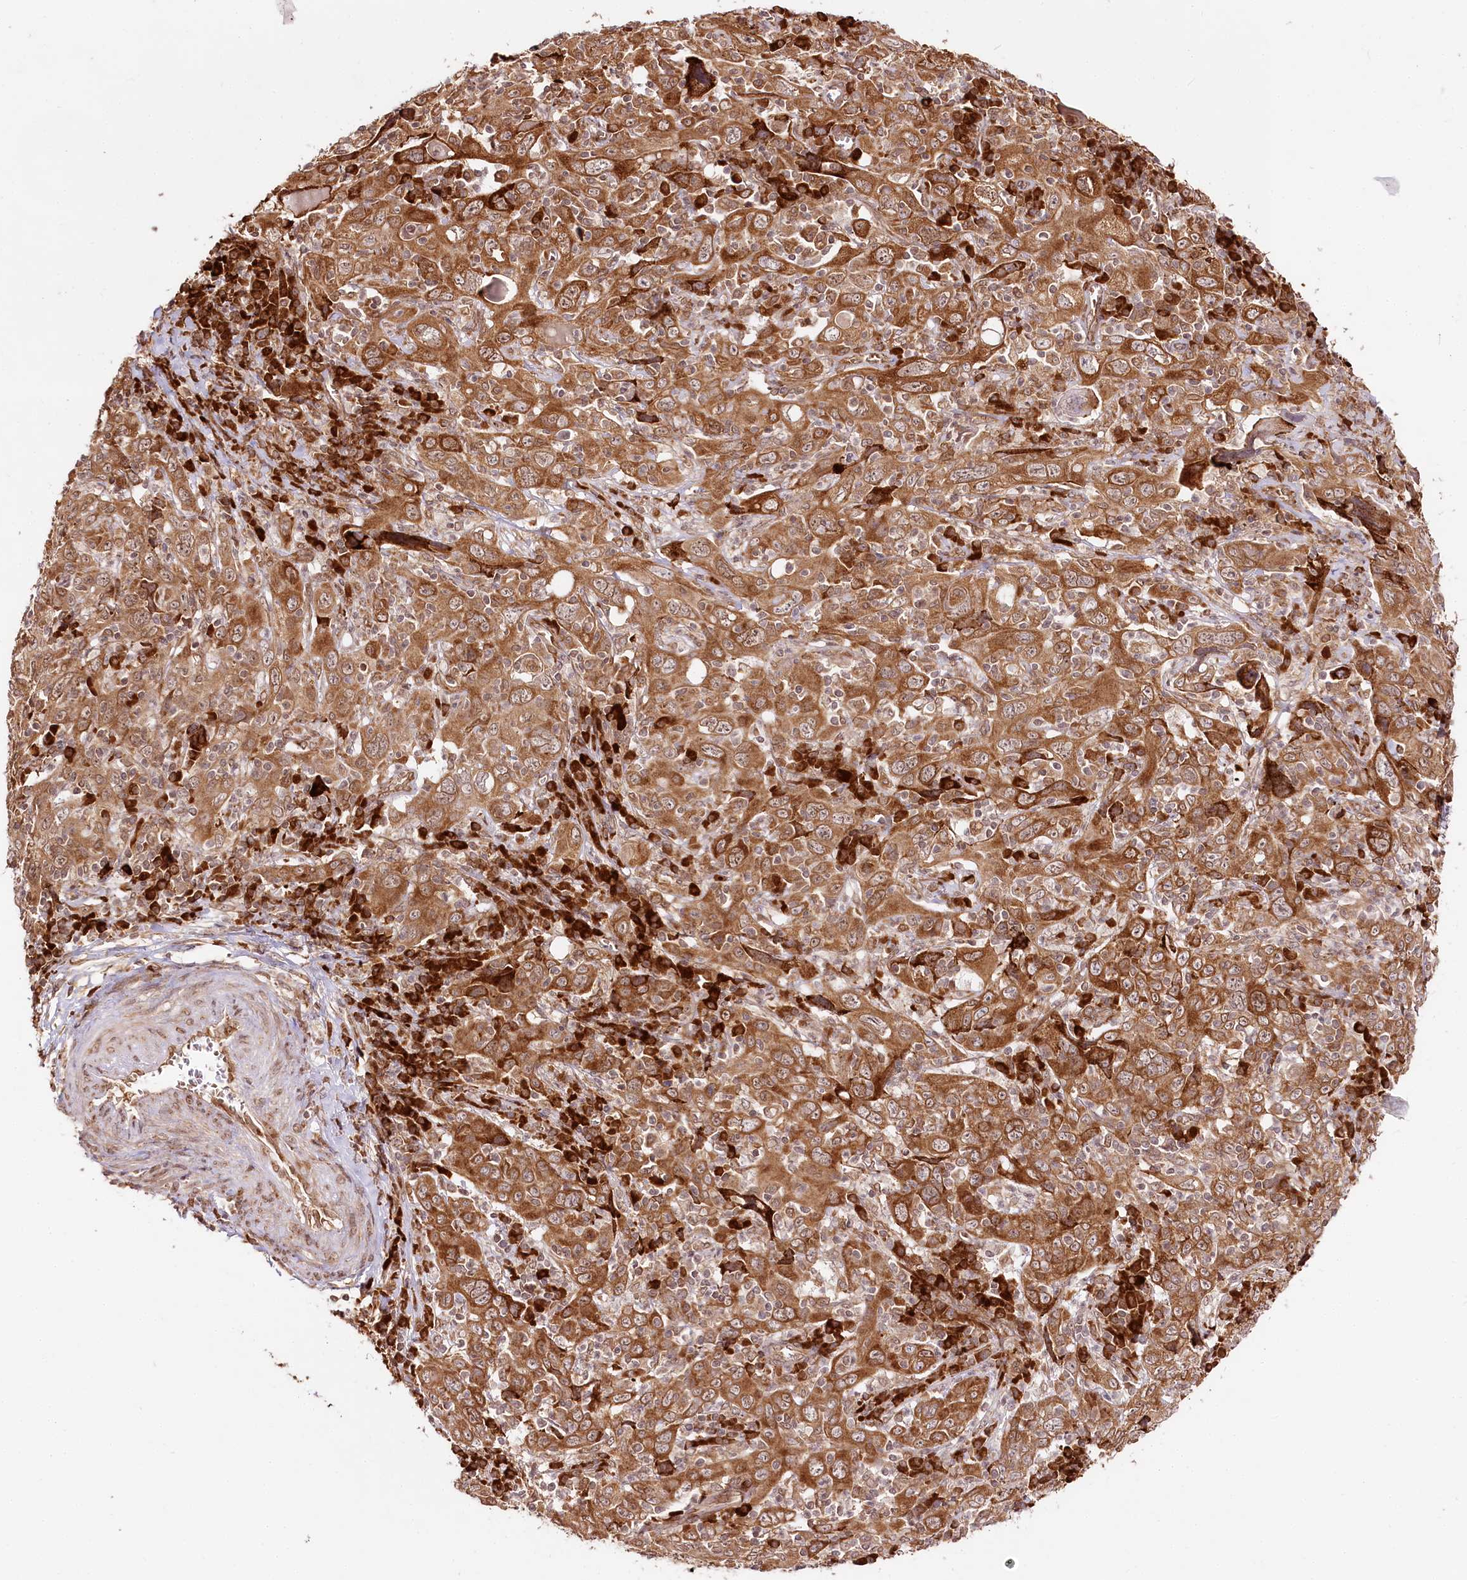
{"staining": {"intensity": "moderate", "quantity": ">75%", "location": "cytoplasmic/membranous"}, "tissue": "cervical cancer", "cell_type": "Tumor cells", "image_type": "cancer", "snomed": [{"axis": "morphology", "description": "Squamous cell carcinoma, NOS"}, {"axis": "topography", "description": "Cervix"}], "caption": "Immunohistochemical staining of cervical squamous cell carcinoma demonstrates medium levels of moderate cytoplasmic/membranous protein positivity in approximately >75% of tumor cells.", "gene": "ENSG00000144785", "patient": {"sex": "female", "age": 46}}